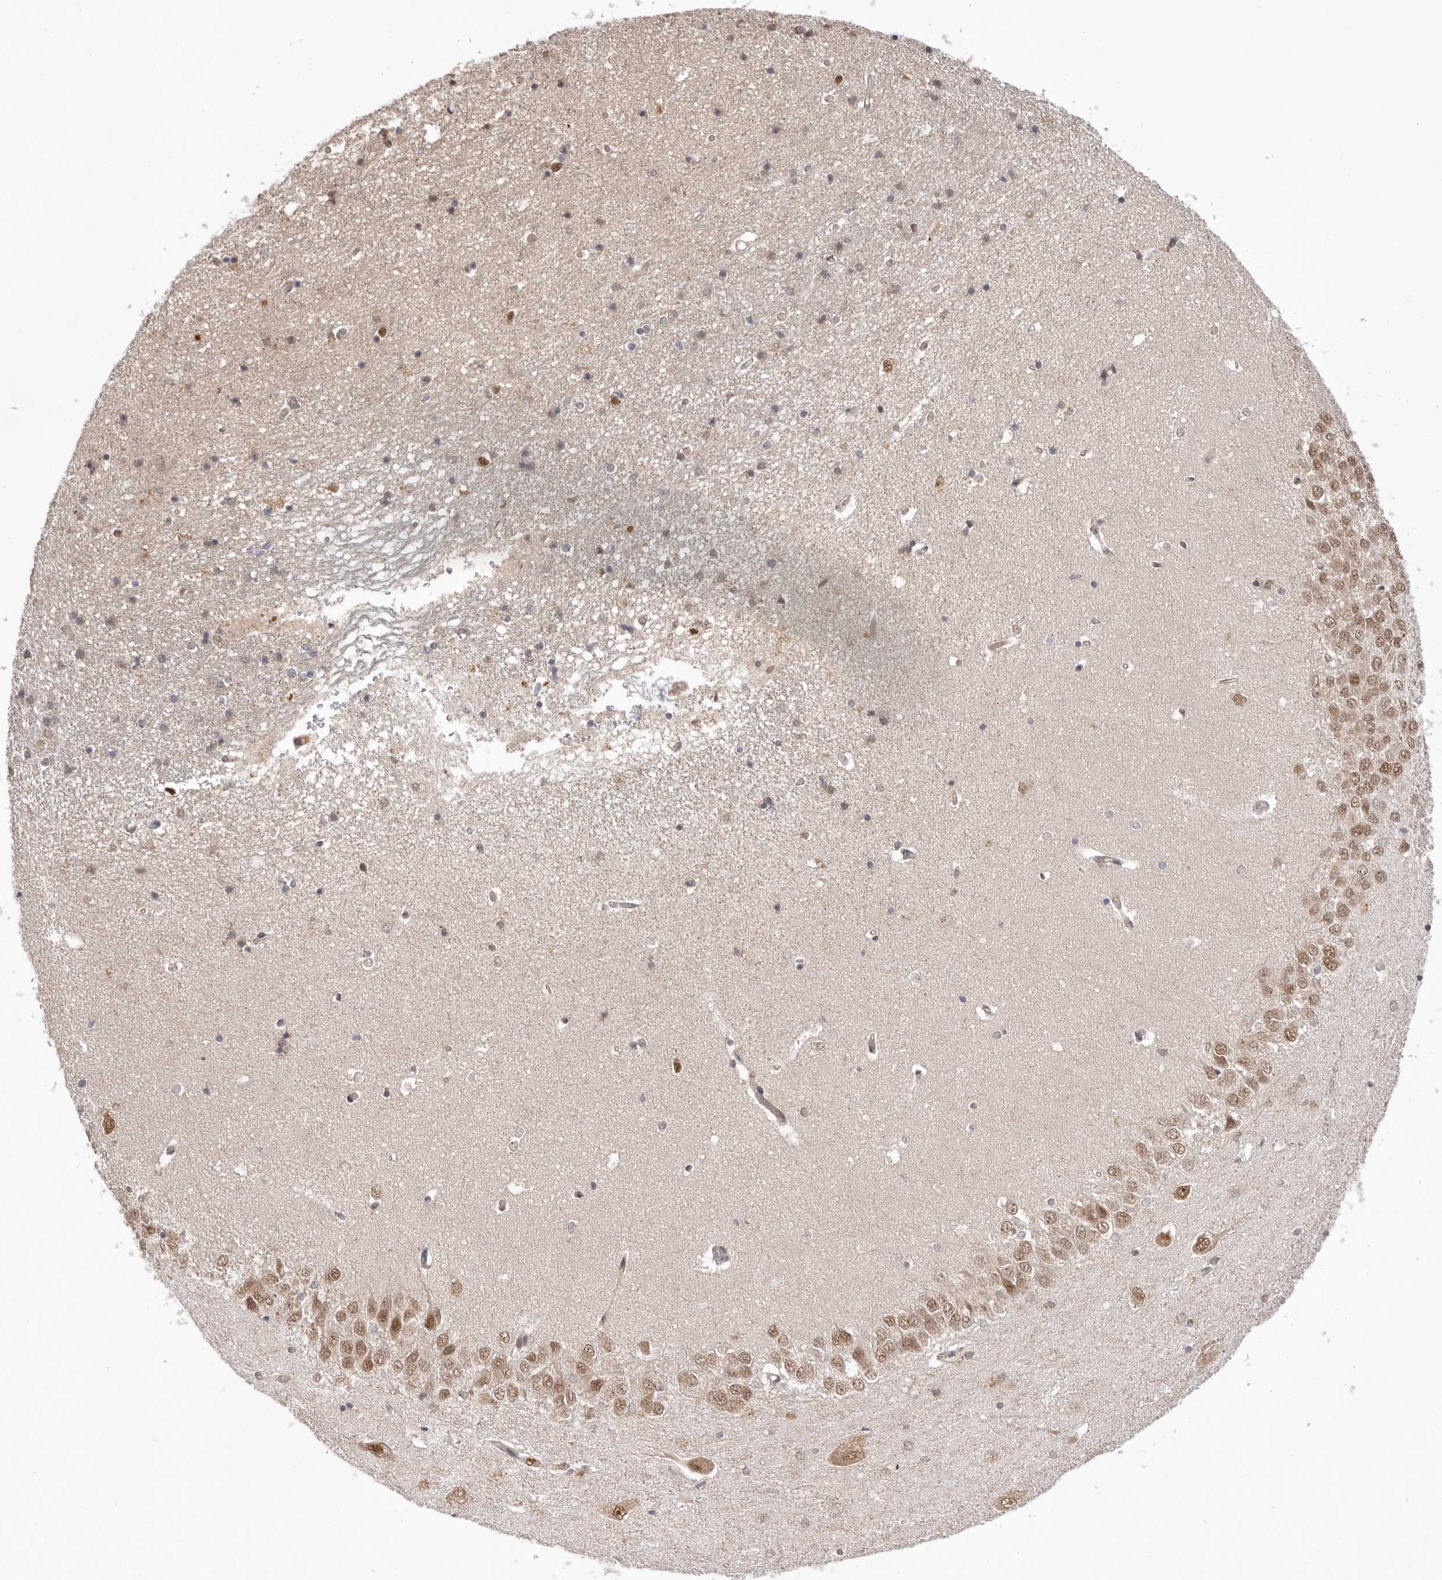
{"staining": {"intensity": "moderate", "quantity": "<25%", "location": "cytoplasmic/membranous,nuclear"}, "tissue": "hippocampus", "cell_type": "Glial cells", "image_type": "normal", "snomed": [{"axis": "morphology", "description": "Normal tissue, NOS"}, {"axis": "topography", "description": "Hippocampus"}], "caption": "A brown stain shows moderate cytoplasmic/membranous,nuclear staining of a protein in glial cells of normal human hippocampus. Using DAB (3,3'-diaminobenzidine) (brown) and hematoxylin (blue) stains, captured at high magnification using brightfield microscopy.", "gene": "NSUN4", "patient": {"sex": "male", "age": 45}}